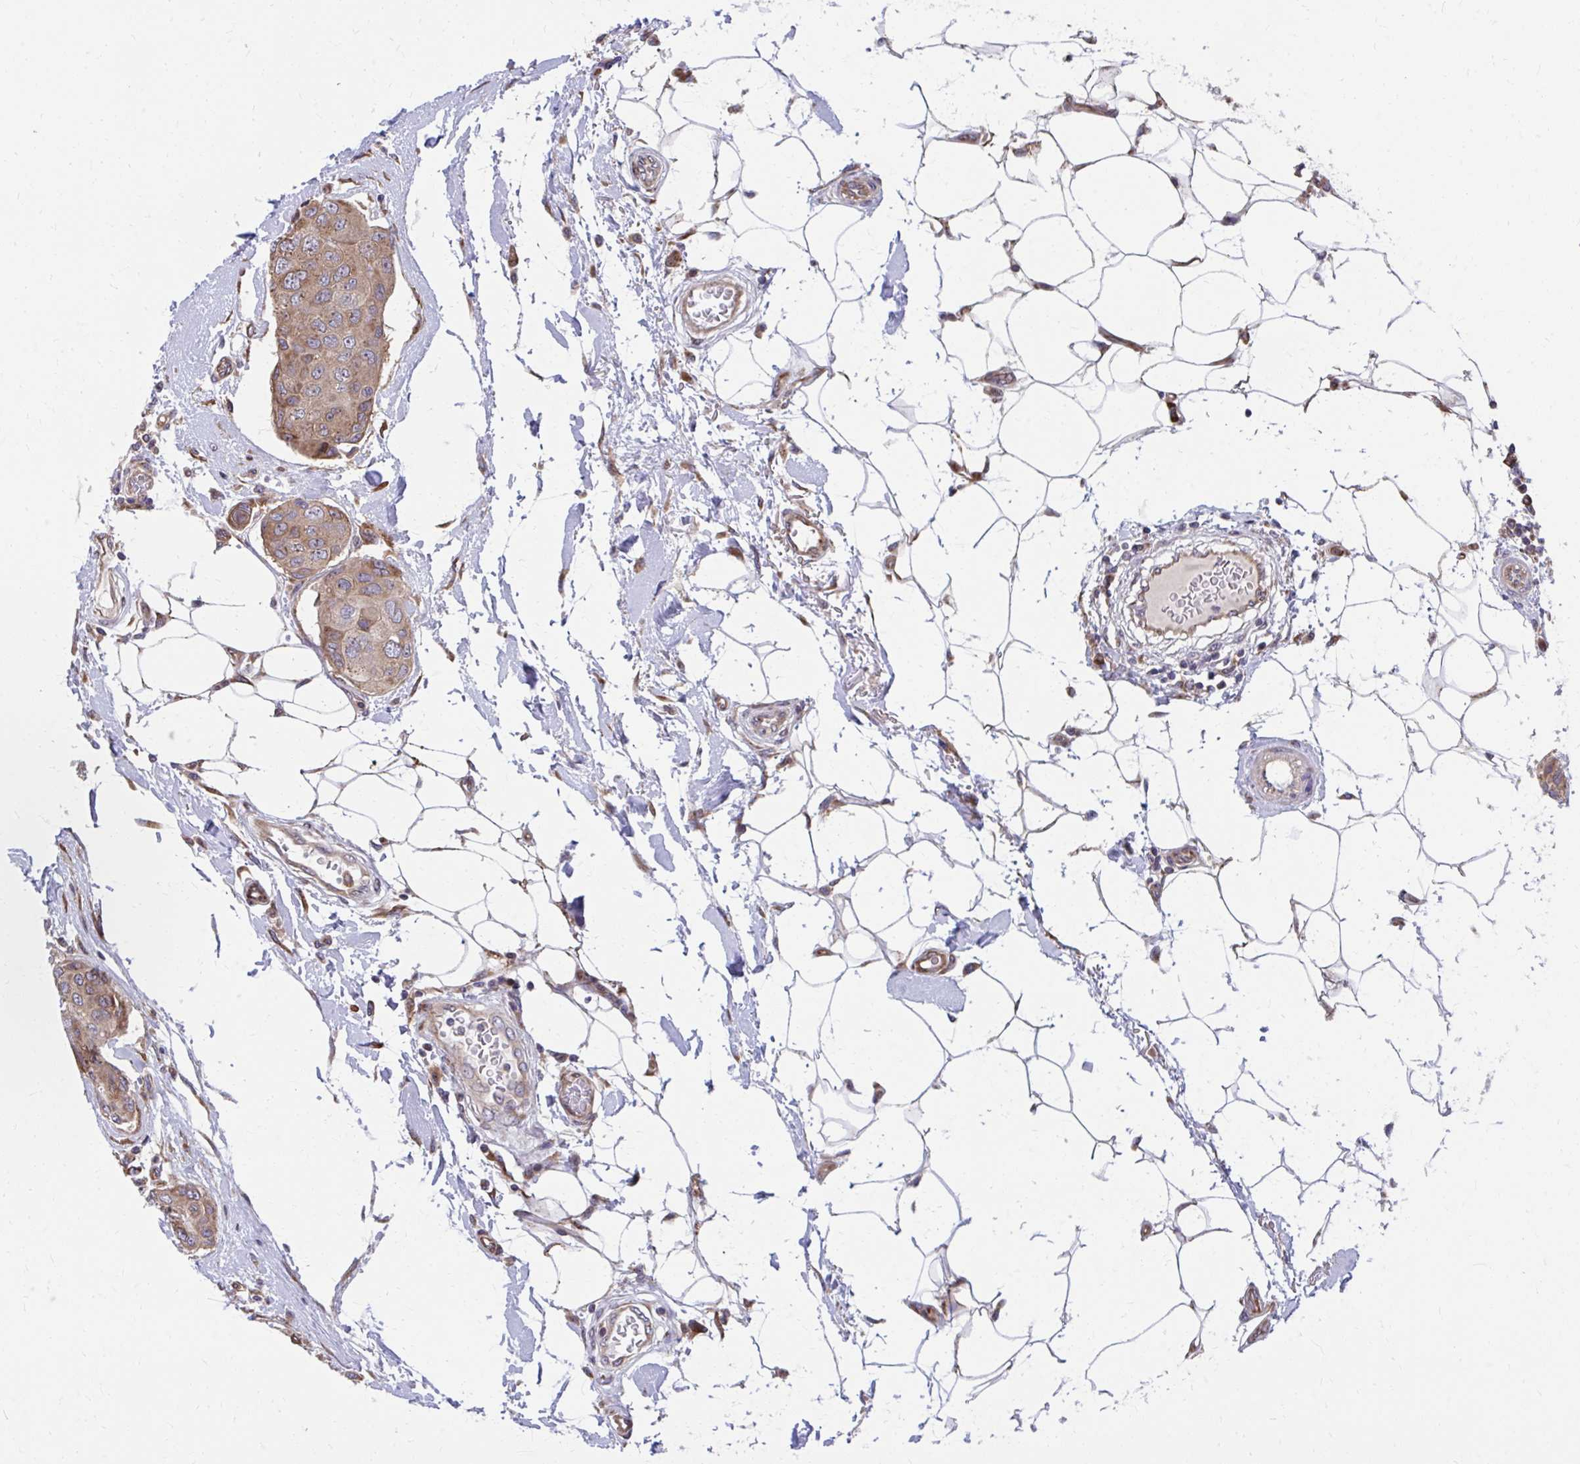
{"staining": {"intensity": "moderate", "quantity": ">75%", "location": "cytoplasmic/membranous"}, "tissue": "breast cancer", "cell_type": "Tumor cells", "image_type": "cancer", "snomed": [{"axis": "morphology", "description": "Duct carcinoma"}, {"axis": "topography", "description": "Breast"}, {"axis": "topography", "description": "Lymph node"}], "caption": "Moderate cytoplasmic/membranous expression is identified in about >75% of tumor cells in breast cancer. The staining was performed using DAB (3,3'-diaminobenzidine), with brown indicating positive protein expression. Nuclei are stained blue with hematoxylin.", "gene": "ZNF778", "patient": {"sex": "female", "age": 80}}